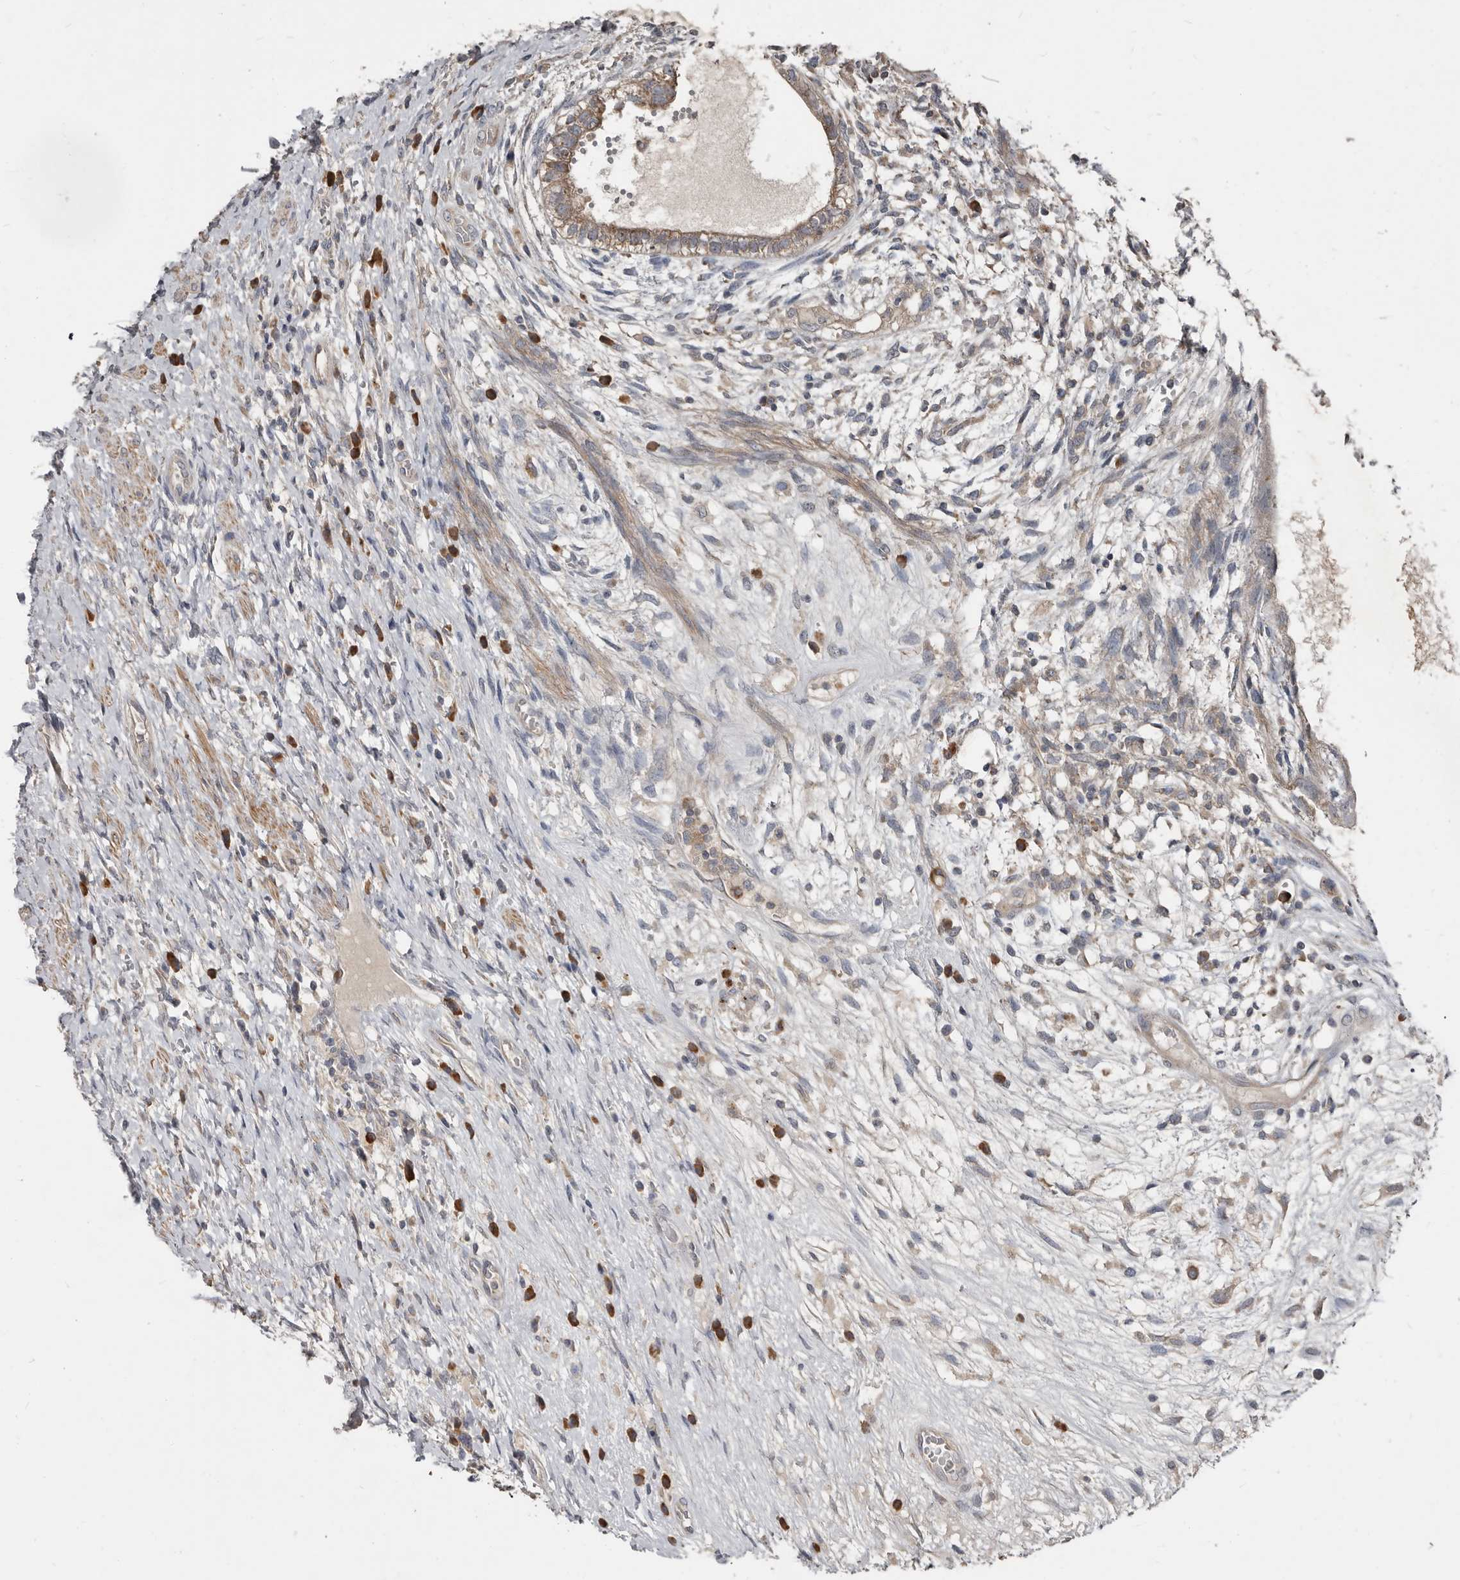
{"staining": {"intensity": "moderate", "quantity": ">75%", "location": "cytoplasmic/membranous"}, "tissue": "testis cancer", "cell_type": "Tumor cells", "image_type": "cancer", "snomed": [{"axis": "morphology", "description": "Carcinoma, Embryonal, NOS"}, {"axis": "topography", "description": "Testis"}], "caption": "Immunohistochemistry image of human testis cancer (embryonal carcinoma) stained for a protein (brown), which demonstrates medium levels of moderate cytoplasmic/membranous positivity in about >75% of tumor cells.", "gene": "AKNAD1", "patient": {"sex": "male", "age": 26}}